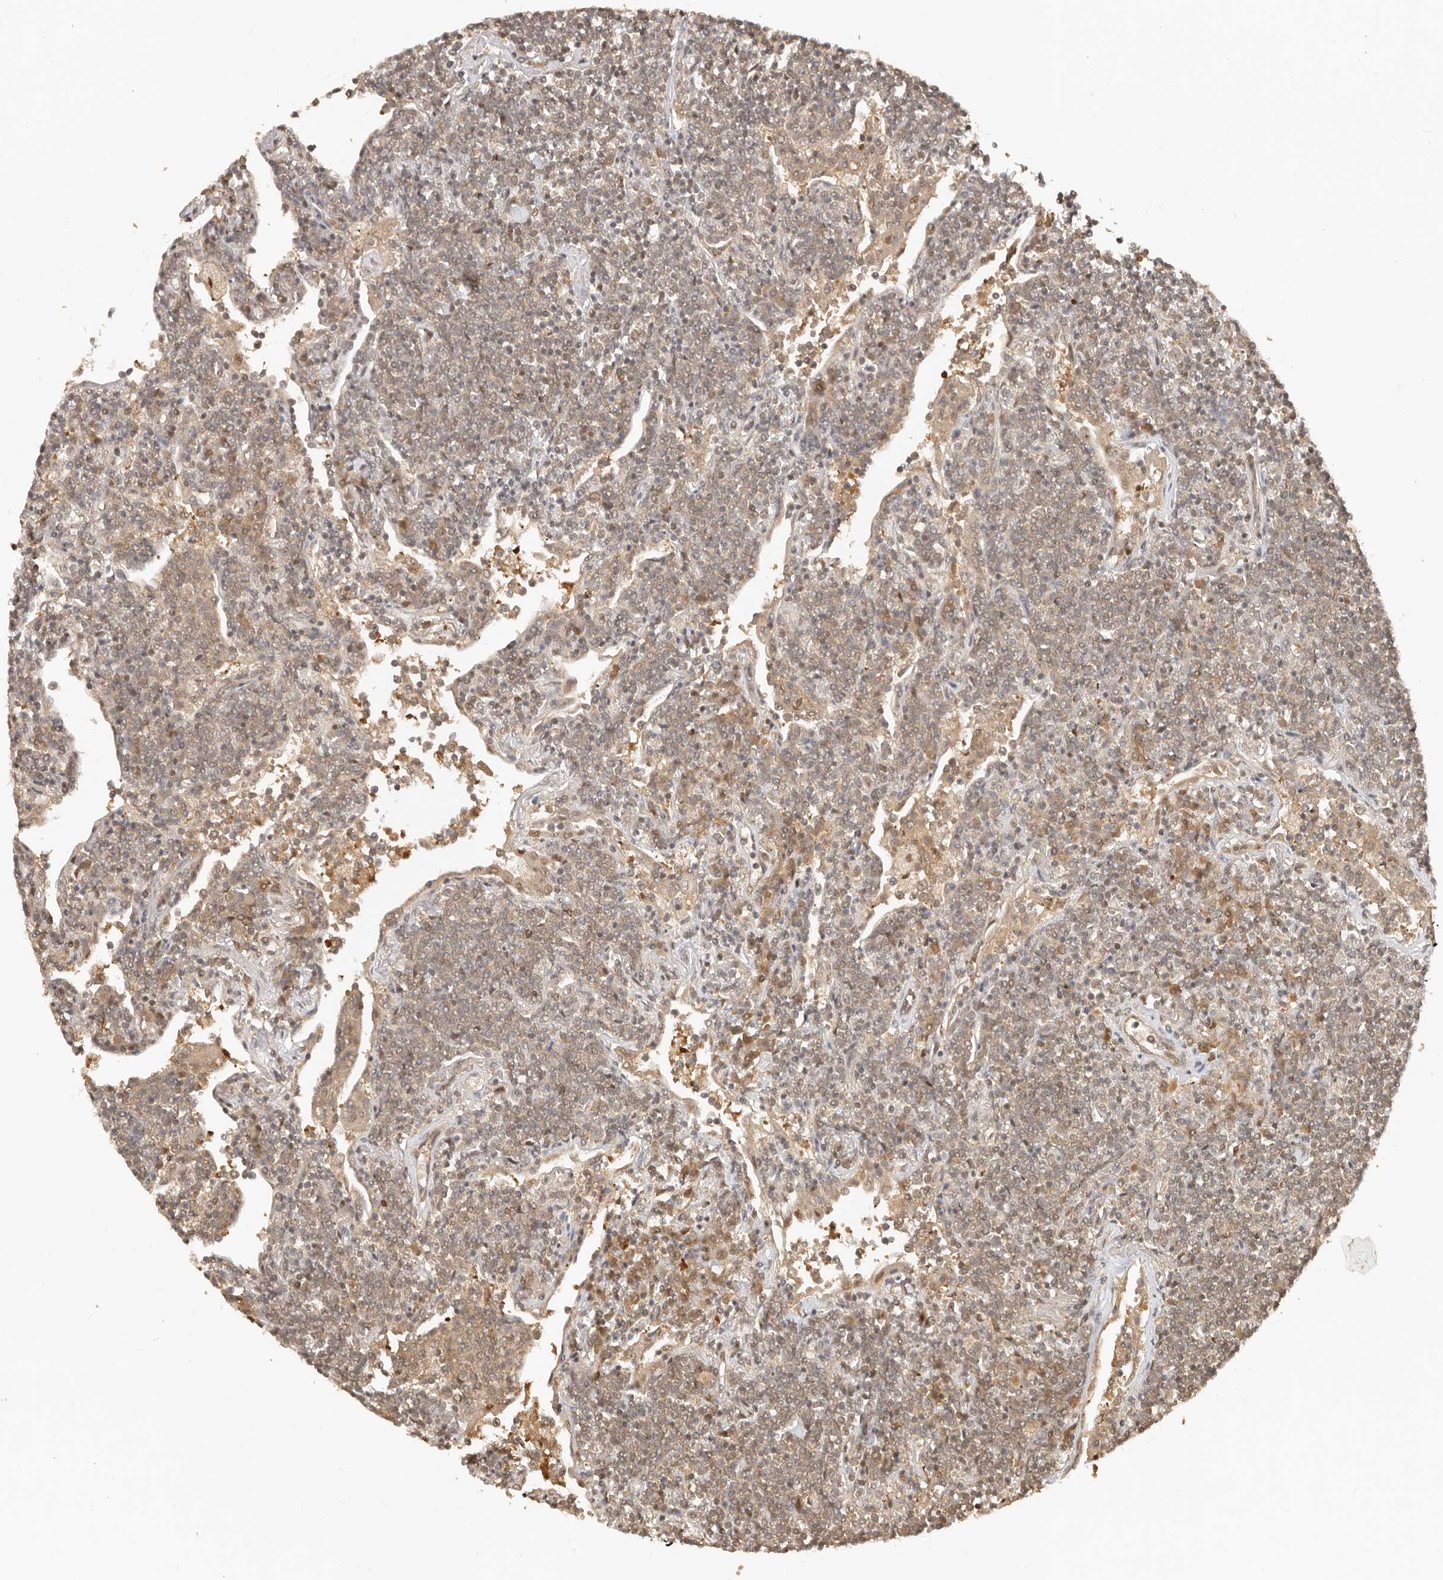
{"staining": {"intensity": "weak", "quantity": ">75%", "location": "cytoplasmic/membranous,nuclear"}, "tissue": "lymphoma", "cell_type": "Tumor cells", "image_type": "cancer", "snomed": [{"axis": "morphology", "description": "Malignant lymphoma, non-Hodgkin's type, Low grade"}, {"axis": "topography", "description": "Lung"}], "caption": "Immunohistochemical staining of human lymphoma demonstrates weak cytoplasmic/membranous and nuclear protein expression in approximately >75% of tumor cells.", "gene": "PSMA5", "patient": {"sex": "female", "age": 71}}